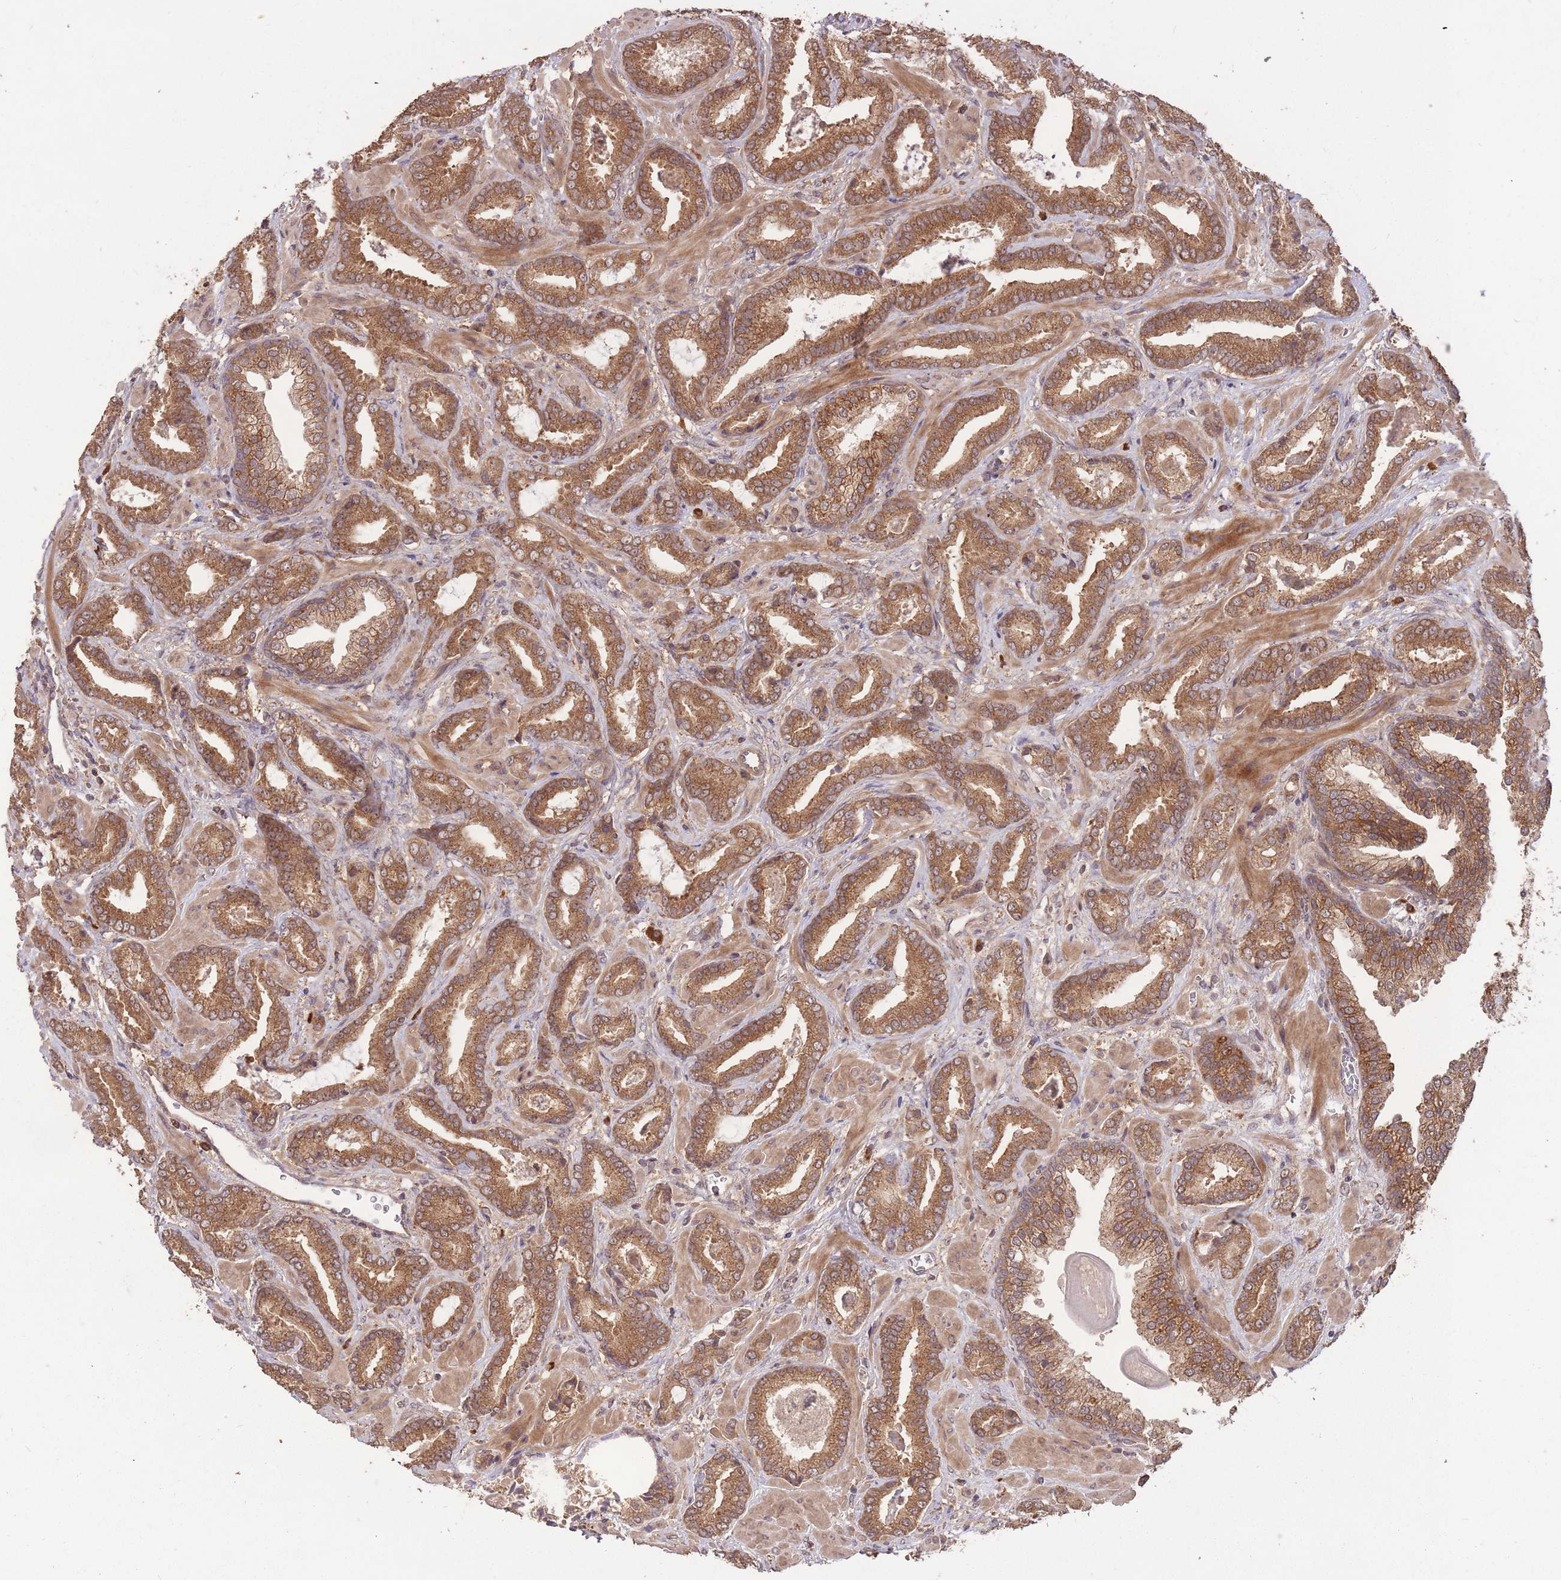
{"staining": {"intensity": "moderate", "quantity": ">75%", "location": "cytoplasmic/membranous"}, "tissue": "prostate cancer", "cell_type": "Tumor cells", "image_type": "cancer", "snomed": [{"axis": "morphology", "description": "Adenocarcinoma, Low grade"}, {"axis": "topography", "description": "Prostate"}], "caption": "DAB (3,3'-diaminobenzidine) immunohistochemical staining of human prostate low-grade adenocarcinoma exhibits moderate cytoplasmic/membranous protein positivity in about >75% of tumor cells. (IHC, brightfield microscopy, high magnification).", "gene": "ERBB3", "patient": {"sex": "male", "age": 62}}